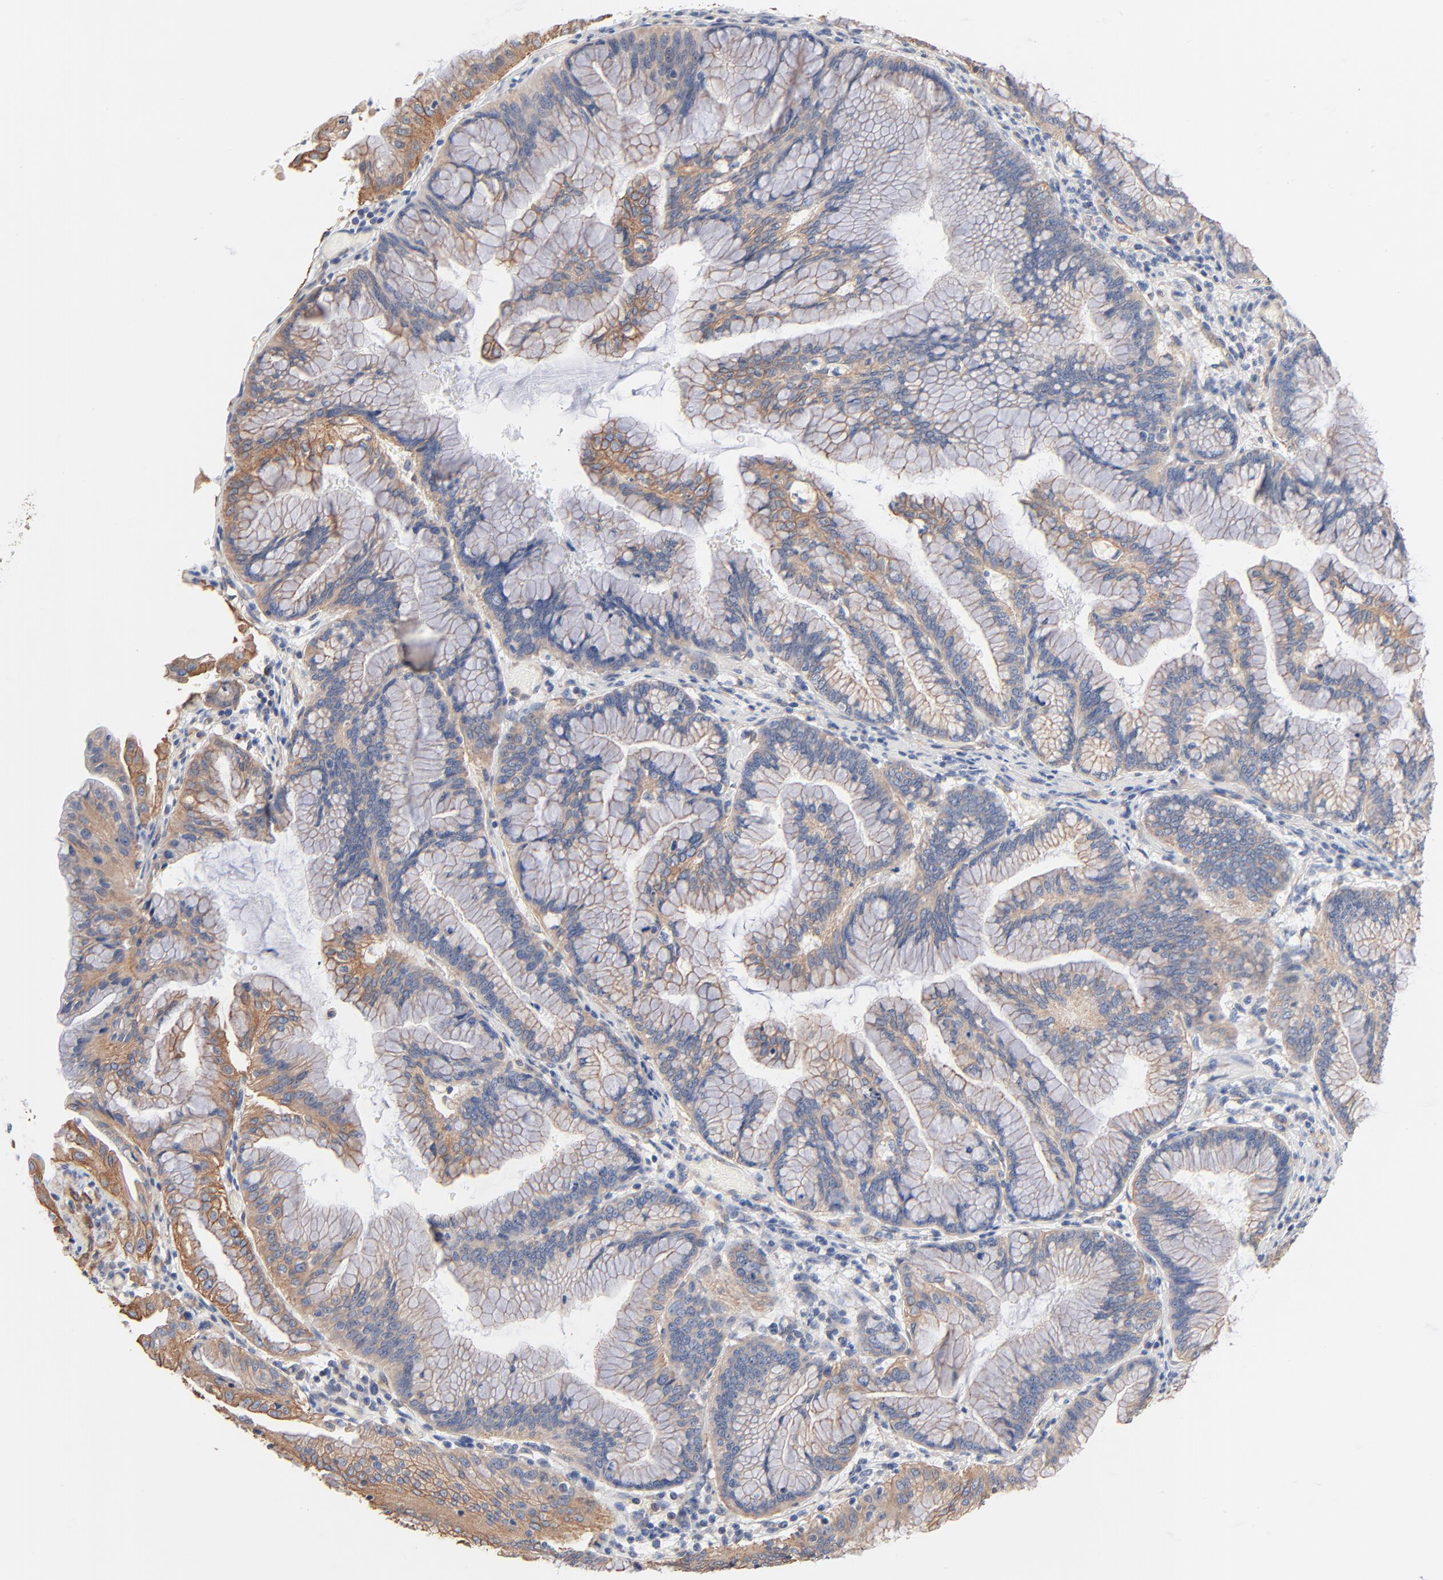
{"staining": {"intensity": "weak", "quantity": "<25%", "location": "cytoplasmic/membranous"}, "tissue": "pancreatic cancer", "cell_type": "Tumor cells", "image_type": "cancer", "snomed": [{"axis": "morphology", "description": "Adenocarcinoma, NOS"}, {"axis": "topography", "description": "Pancreas"}], "caption": "Immunohistochemical staining of pancreatic adenocarcinoma shows no significant positivity in tumor cells.", "gene": "ABCD4", "patient": {"sex": "female", "age": 64}}